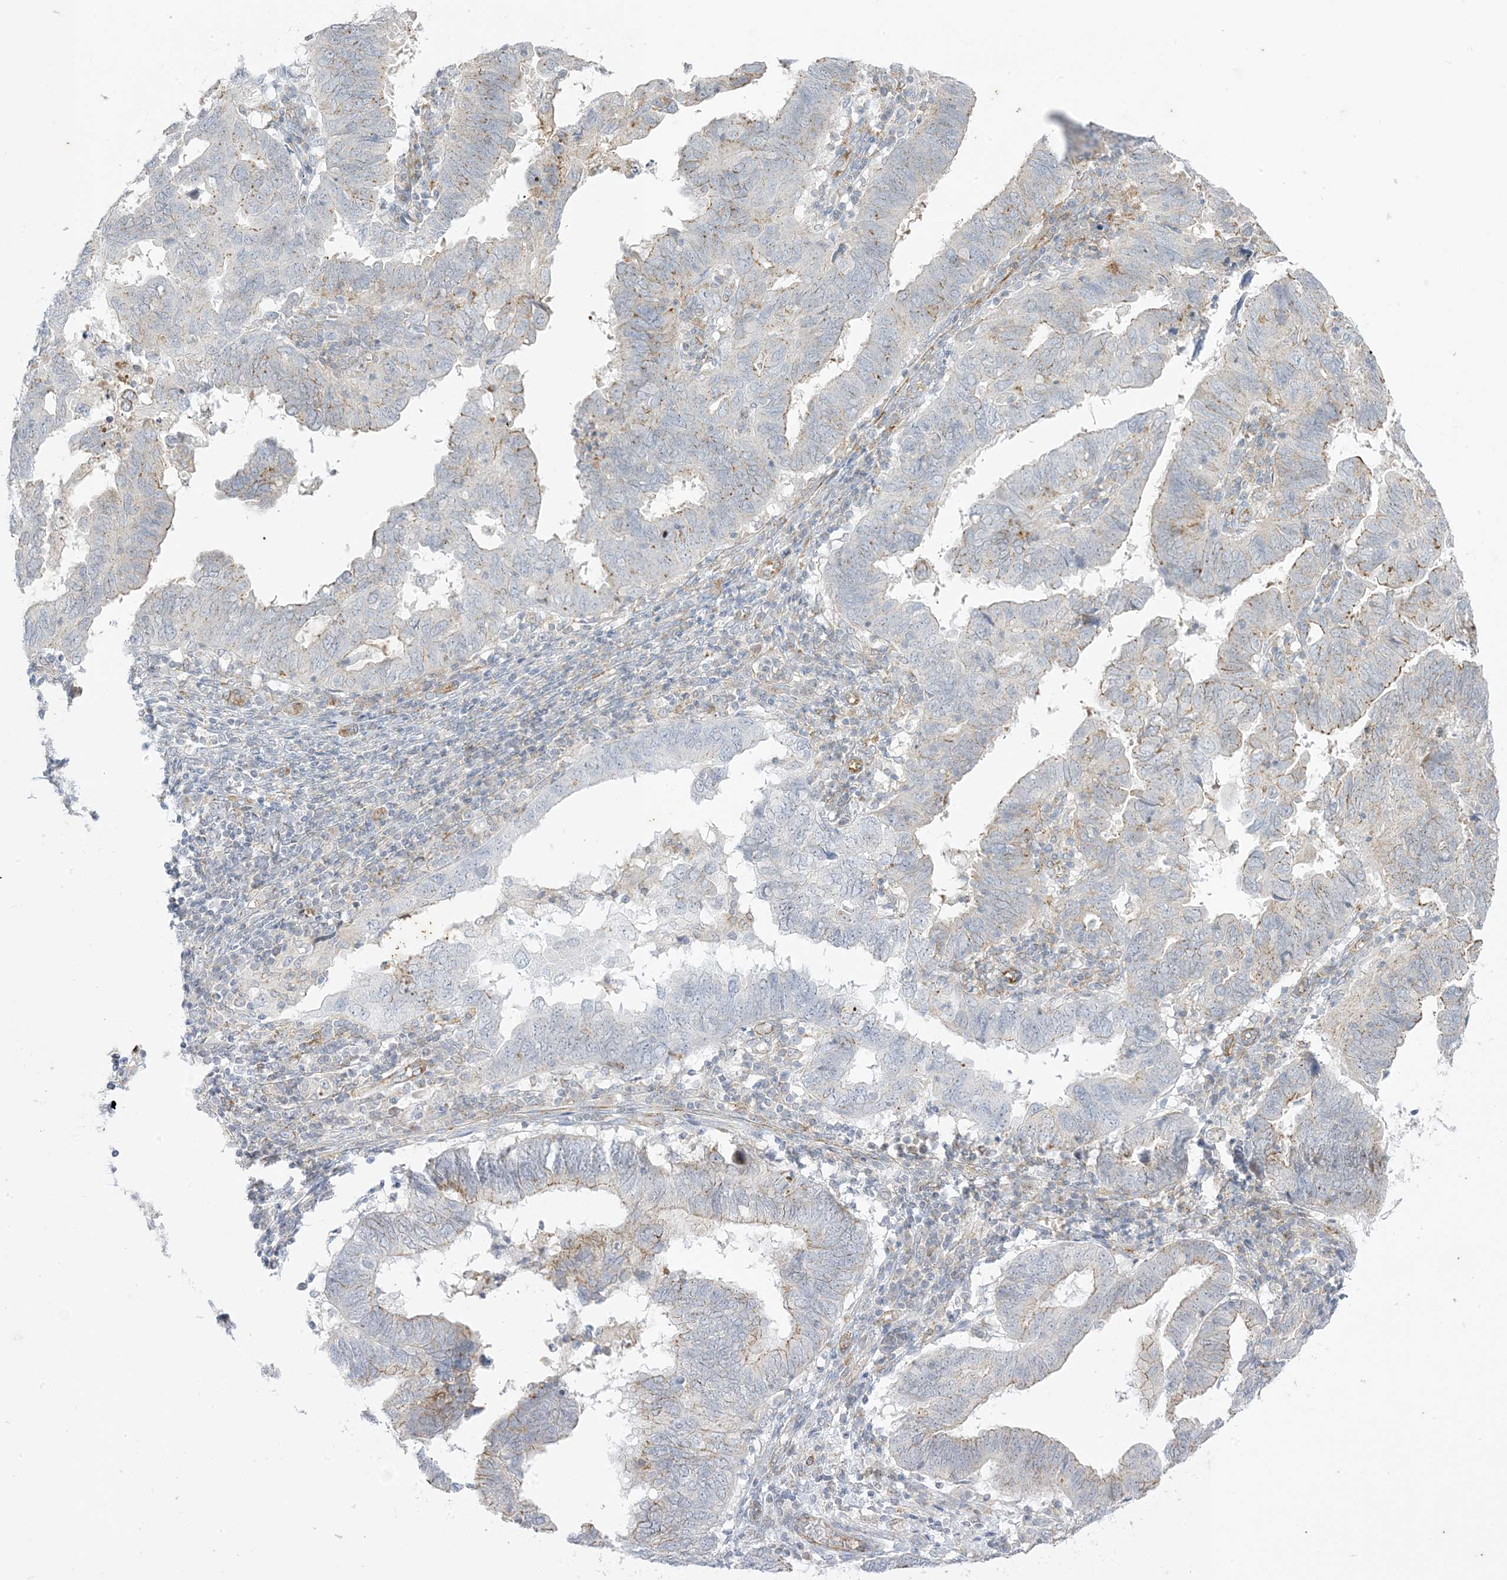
{"staining": {"intensity": "weak", "quantity": "<25%", "location": "cytoplasmic/membranous"}, "tissue": "endometrial cancer", "cell_type": "Tumor cells", "image_type": "cancer", "snomed": [{"axis": "morphology", "description": "Adenocarcinoma, NOS"}, {"axis": "topography", "description": "Uterus"}], "caption": "A histopathology image of endometrial cancer (adenocarcinoma) stained for a protein displays no brown staining in tumor cells.", "gene": "RAC1", "patient": {"sex": "female", "age": 77}}